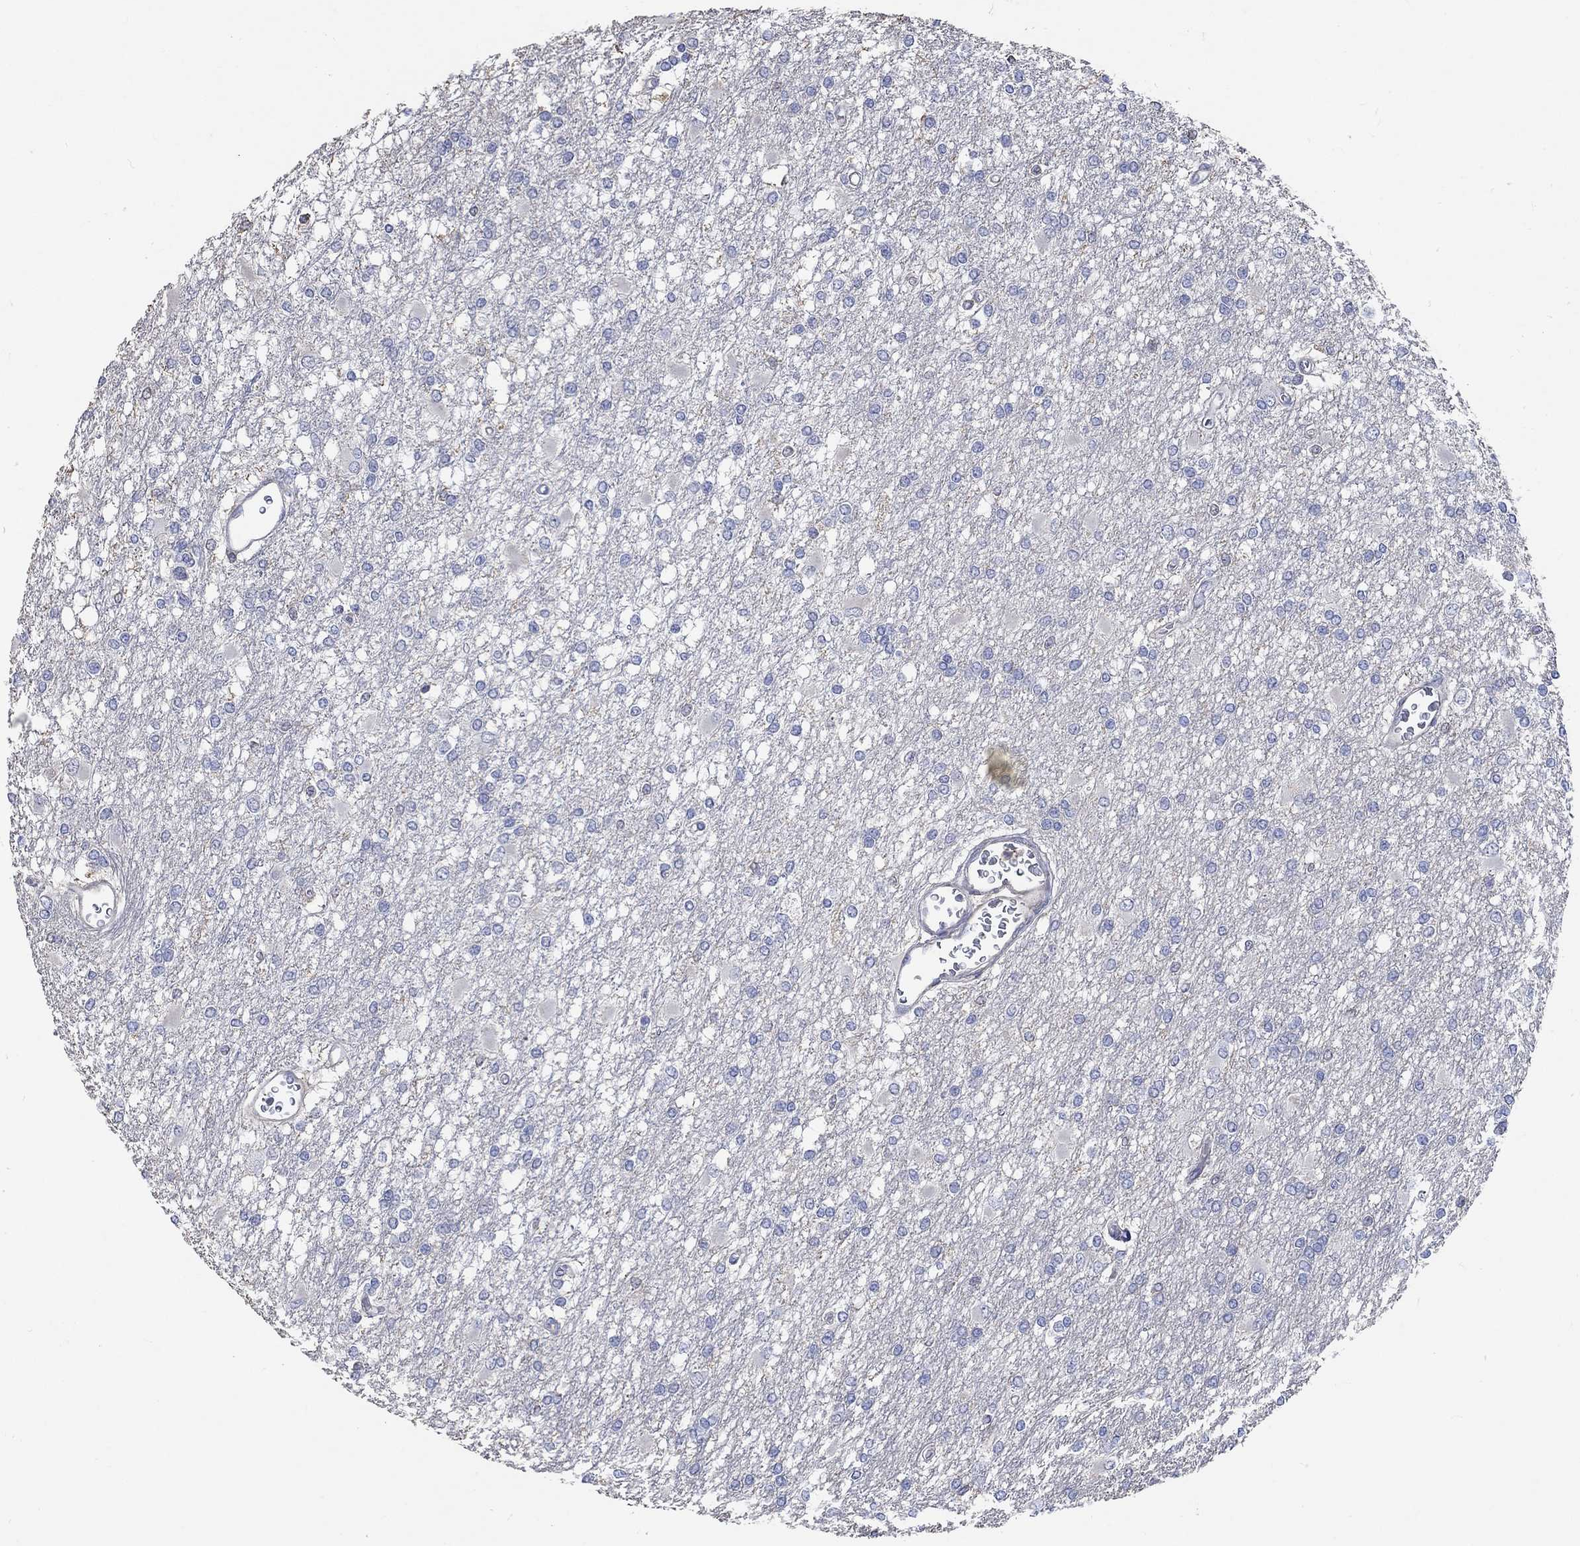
{"staining": {"intensity": "negative", "quantity": "none", "location": "none"}, "tissue": "glioma", "cell_type": "Tumor cells", "image_type": "cancer", "snomed": [{"axis": "morphology", "description": "Glioma, malignant, High grade"}, {"axis": "topography", "description": "Cerebral cortex"}], "caption": "This is a image of immunohistochemistry staining of glioma, which shows no positivity in tumor cells.", "gene": "TNFAIP8L3", "patient": {"sex": "male", "age": 79}}